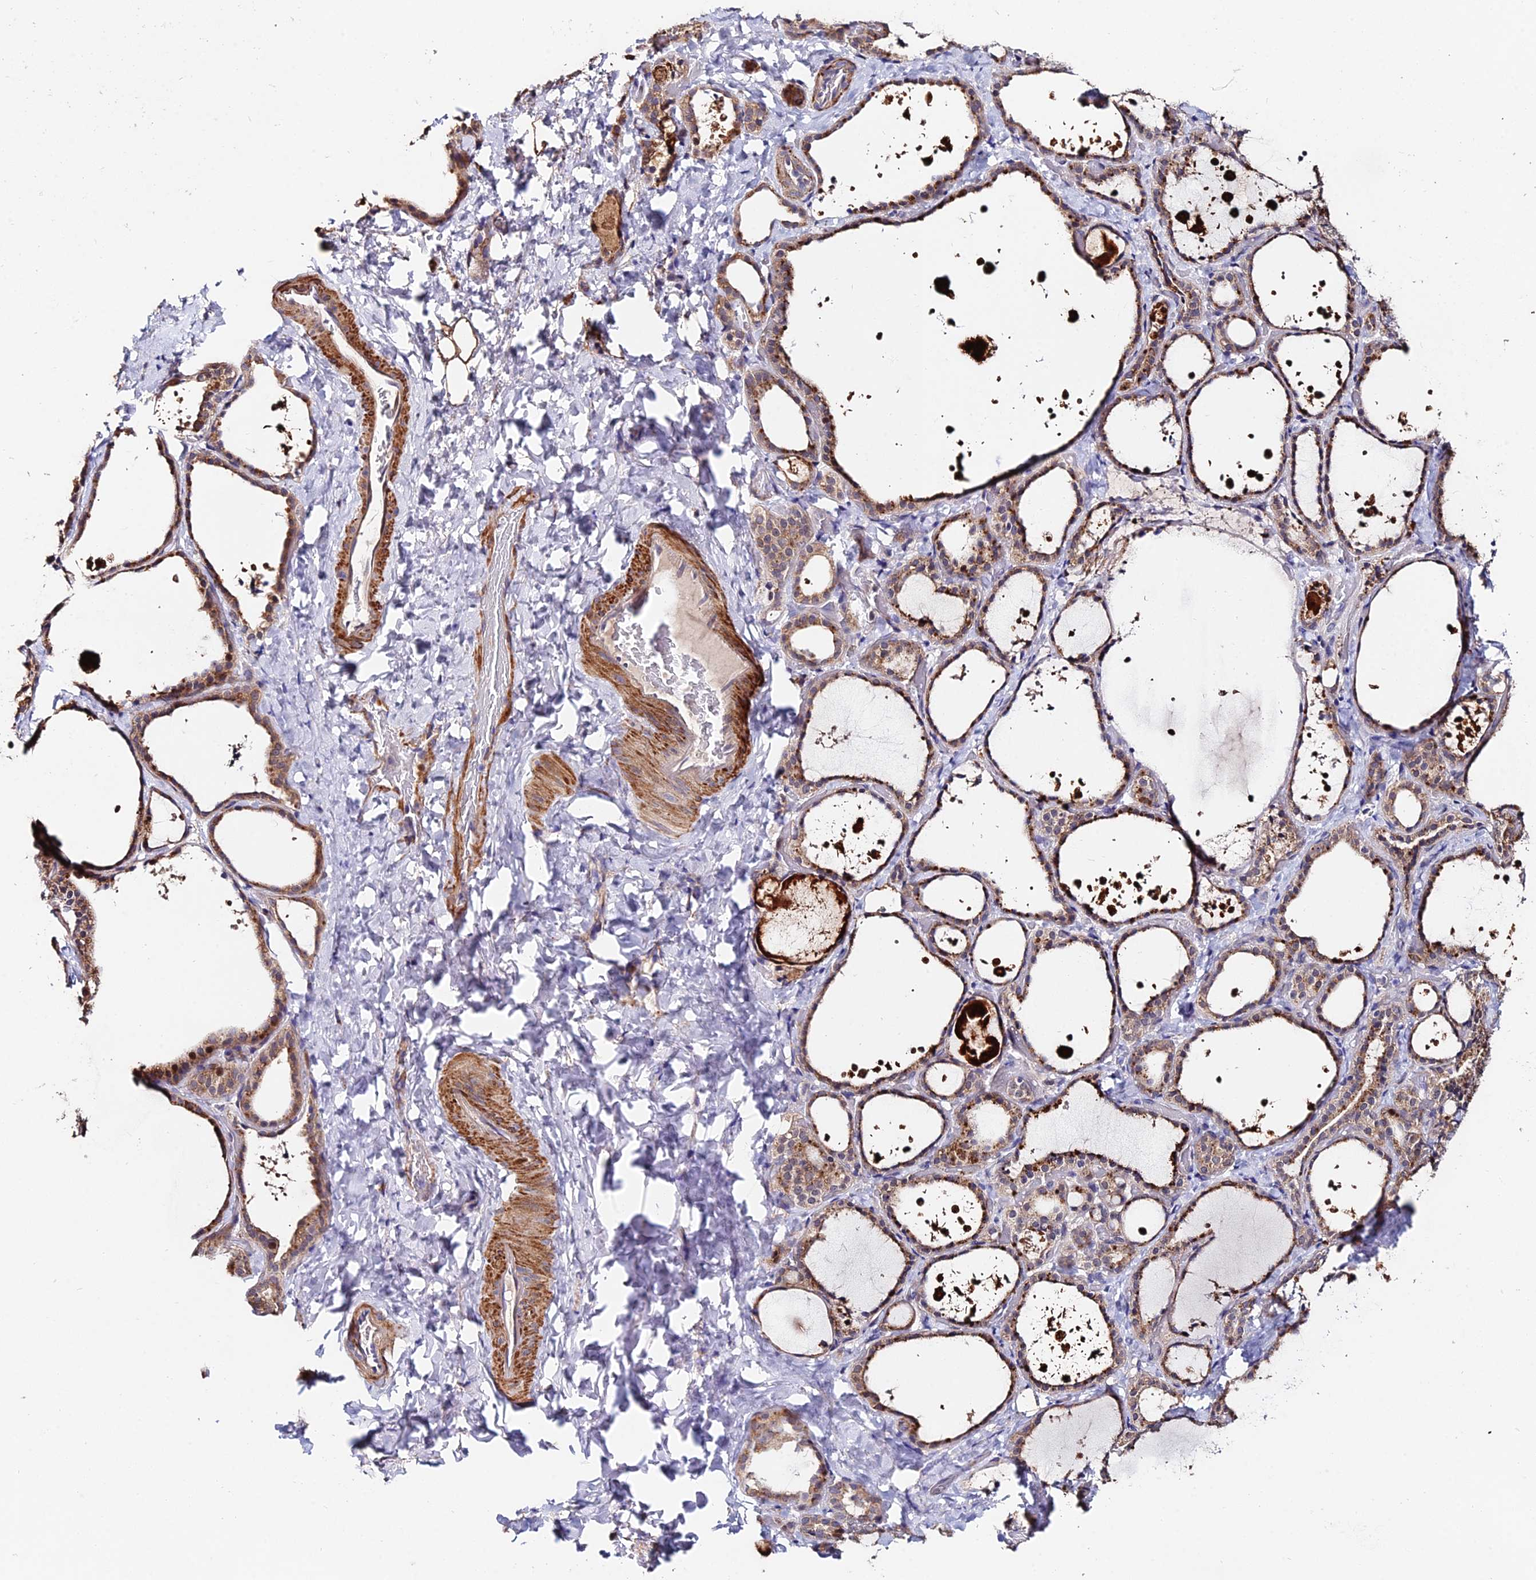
{"staining": {"intensity": "moderate", "quantity": "25%-75%", "location": "cytoplasmic/membranous"}, "tissue": "thyroid gland", "cell_type": "Glandular cells", "image_type": "normal", "snomed": [{"axis": "morphology", "description": "Normal tissue, NOS"}, {"axis": "topography", "description": "Thyroid gland"}], "caption": "IHC image of unremarkable human thyroid gland stained for a protein (brown), which exhibits medium levels of moderate cytoplasmic/membranous expression in approximately 25%-75% of glandular cells.", "gene": "ACTR5", "patient": {"sex": "female", "age": 44}}